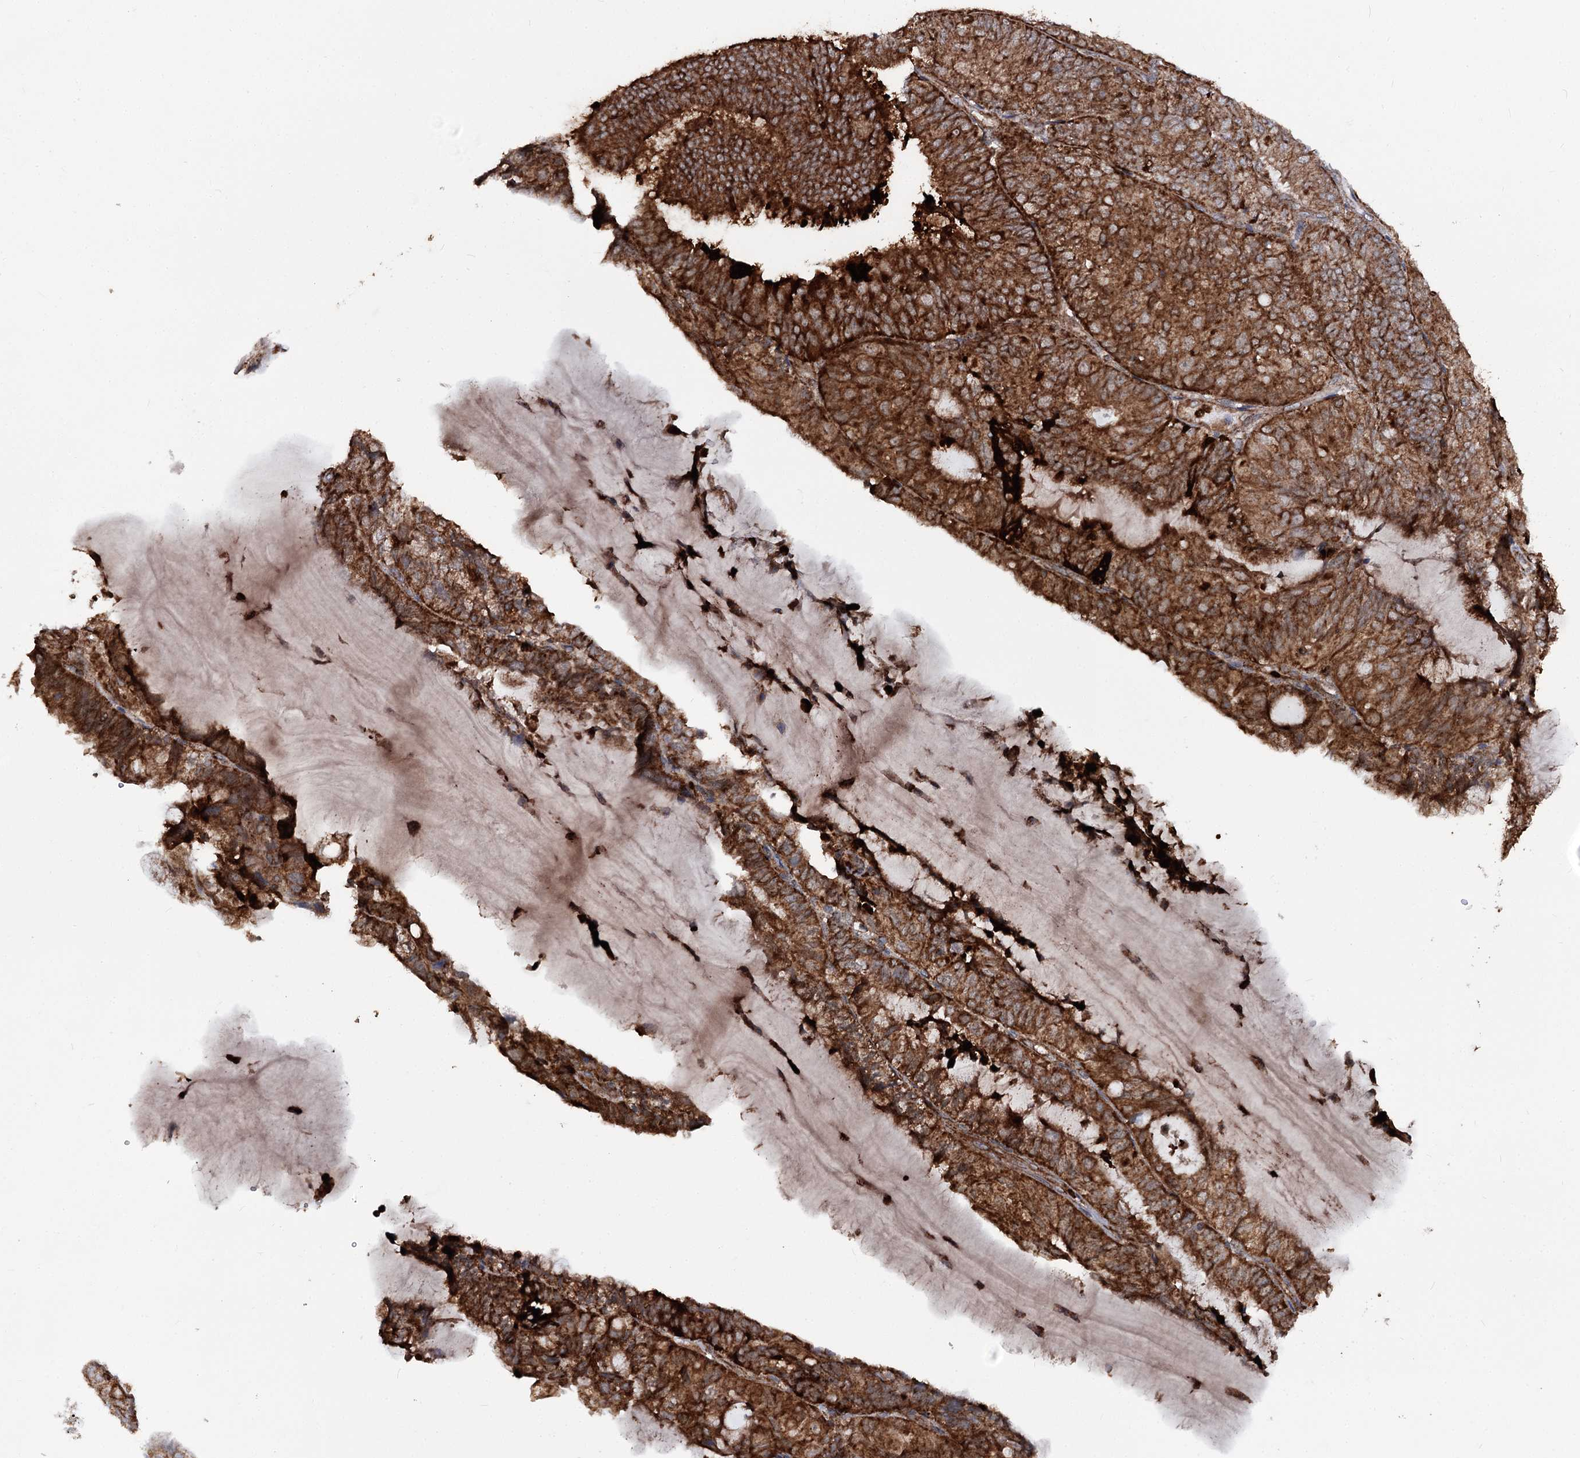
{"staining": {"intensity": "strong", "quantity": ">75%", "location": "cytoplasmic/membranous"}, "tissue": "endometrial cancer", "cell_type": "Tumor cells", "image_type": "cancer", "snomed": [{"axis": "morphology", "description": "Adenocarcinoma, NOS"}, {"axis": "topography", "description": "Endometrium"}], "caption": "Human adenocarcinoma (endometrial) stained for a protein (brown) demonstrates strong cytoplasmic/membranous positive positivity in approximately >75% of tumor cells.", "gene": "FGFR1OP2", "patient": {"sex": "female", "age": 81}}